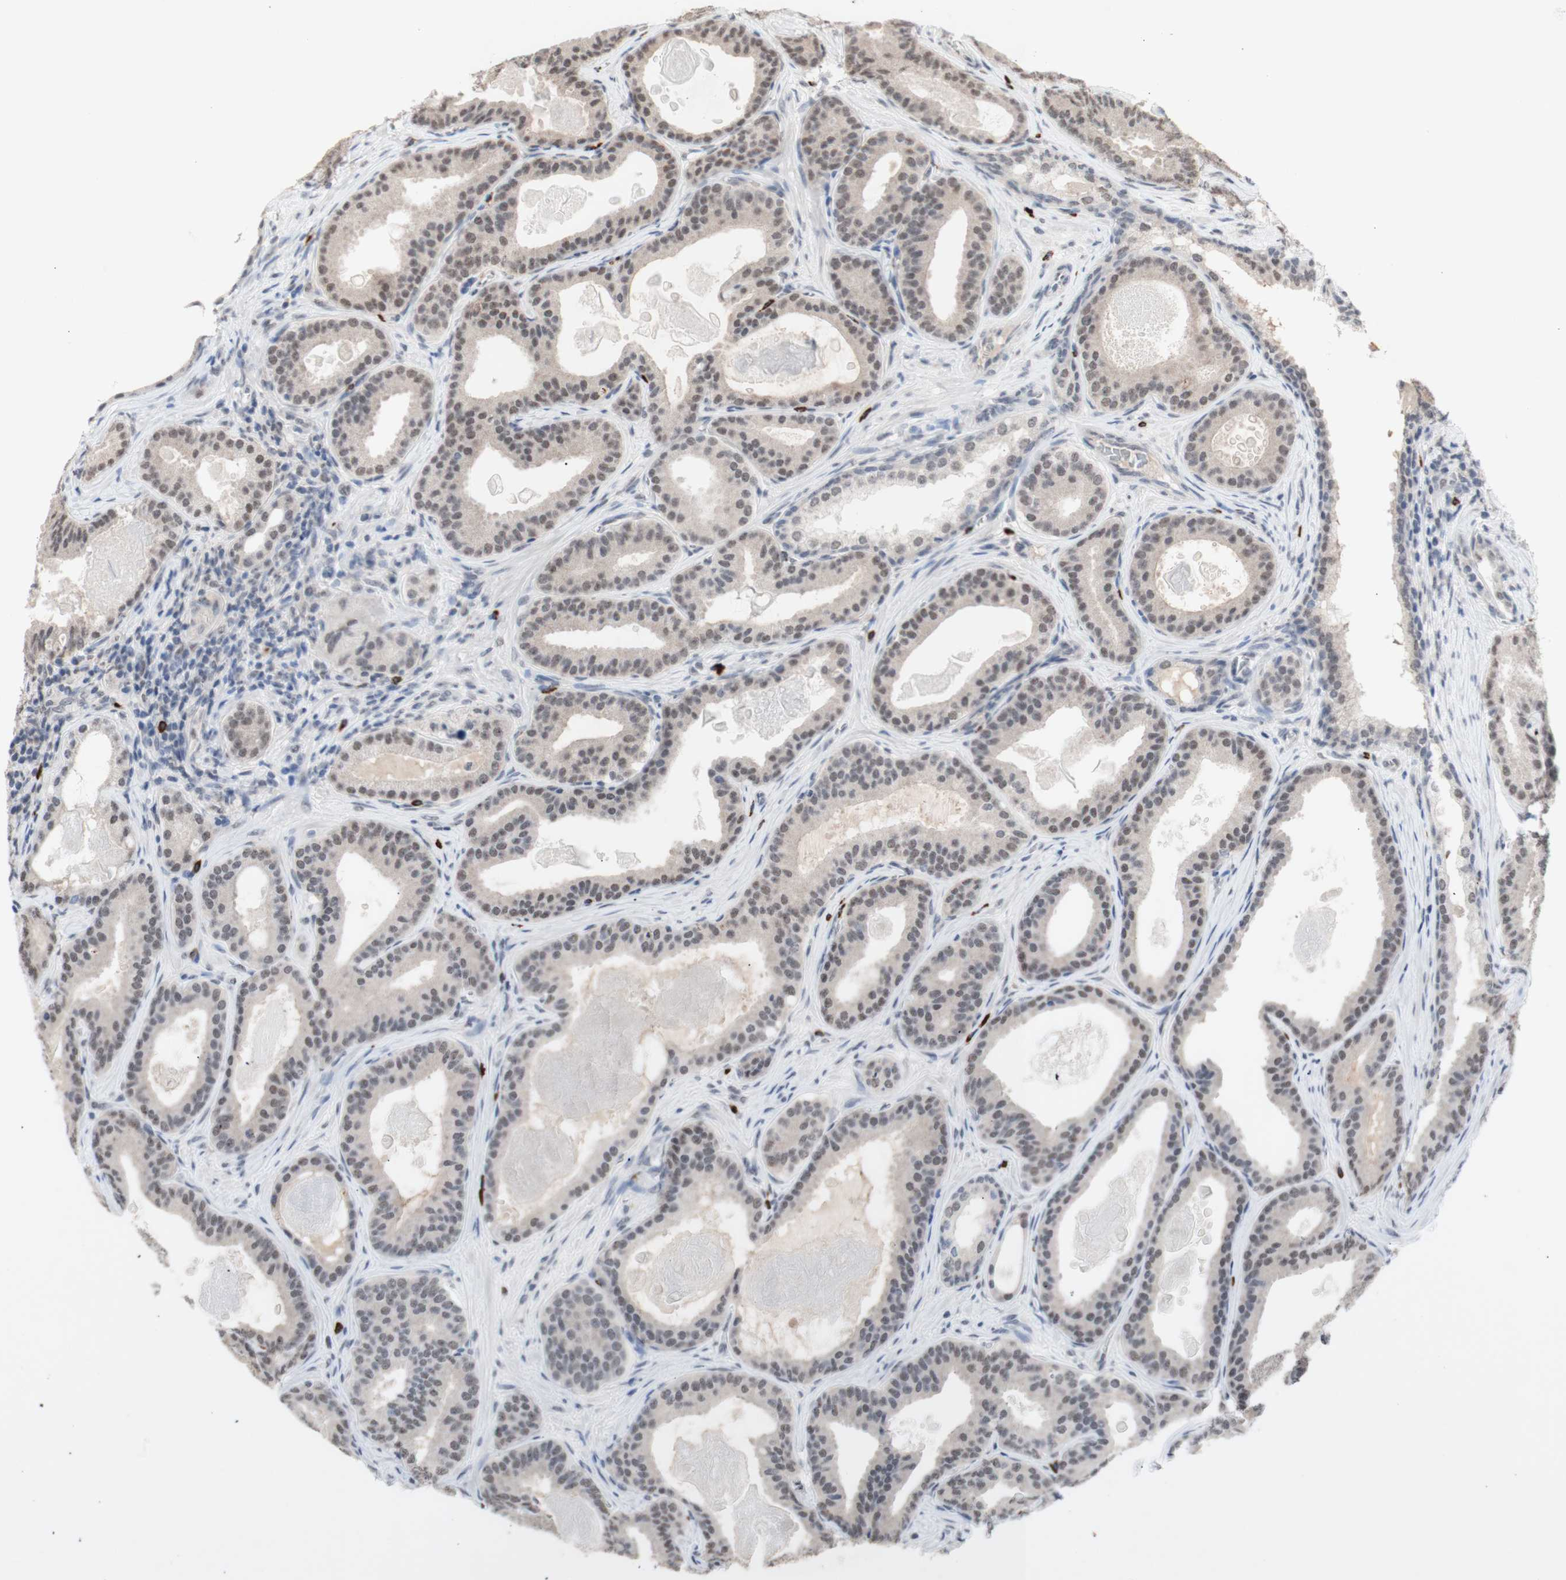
{"staining": {"intensity": "weak", "quantity": ">75%", "location": "nuclear"}, "tissue": "prostate cancer", "cell_type": "Tumor cells", "image_type": "cancer", "snomed": [{"axis": "morphology", "description": "Adenocarcinoma, High grade"}, {"axis": "topography", "description": "Prostate"}], "caption": "This is an image of immunohistochemistry (IHC) staining of prostate cancer (high-grade adenocarcinoma), which shows weak positivity in the nuclear of tumor cells.", "gene": "SFPQ", "patient": {"sex": "male", "age": 60}}